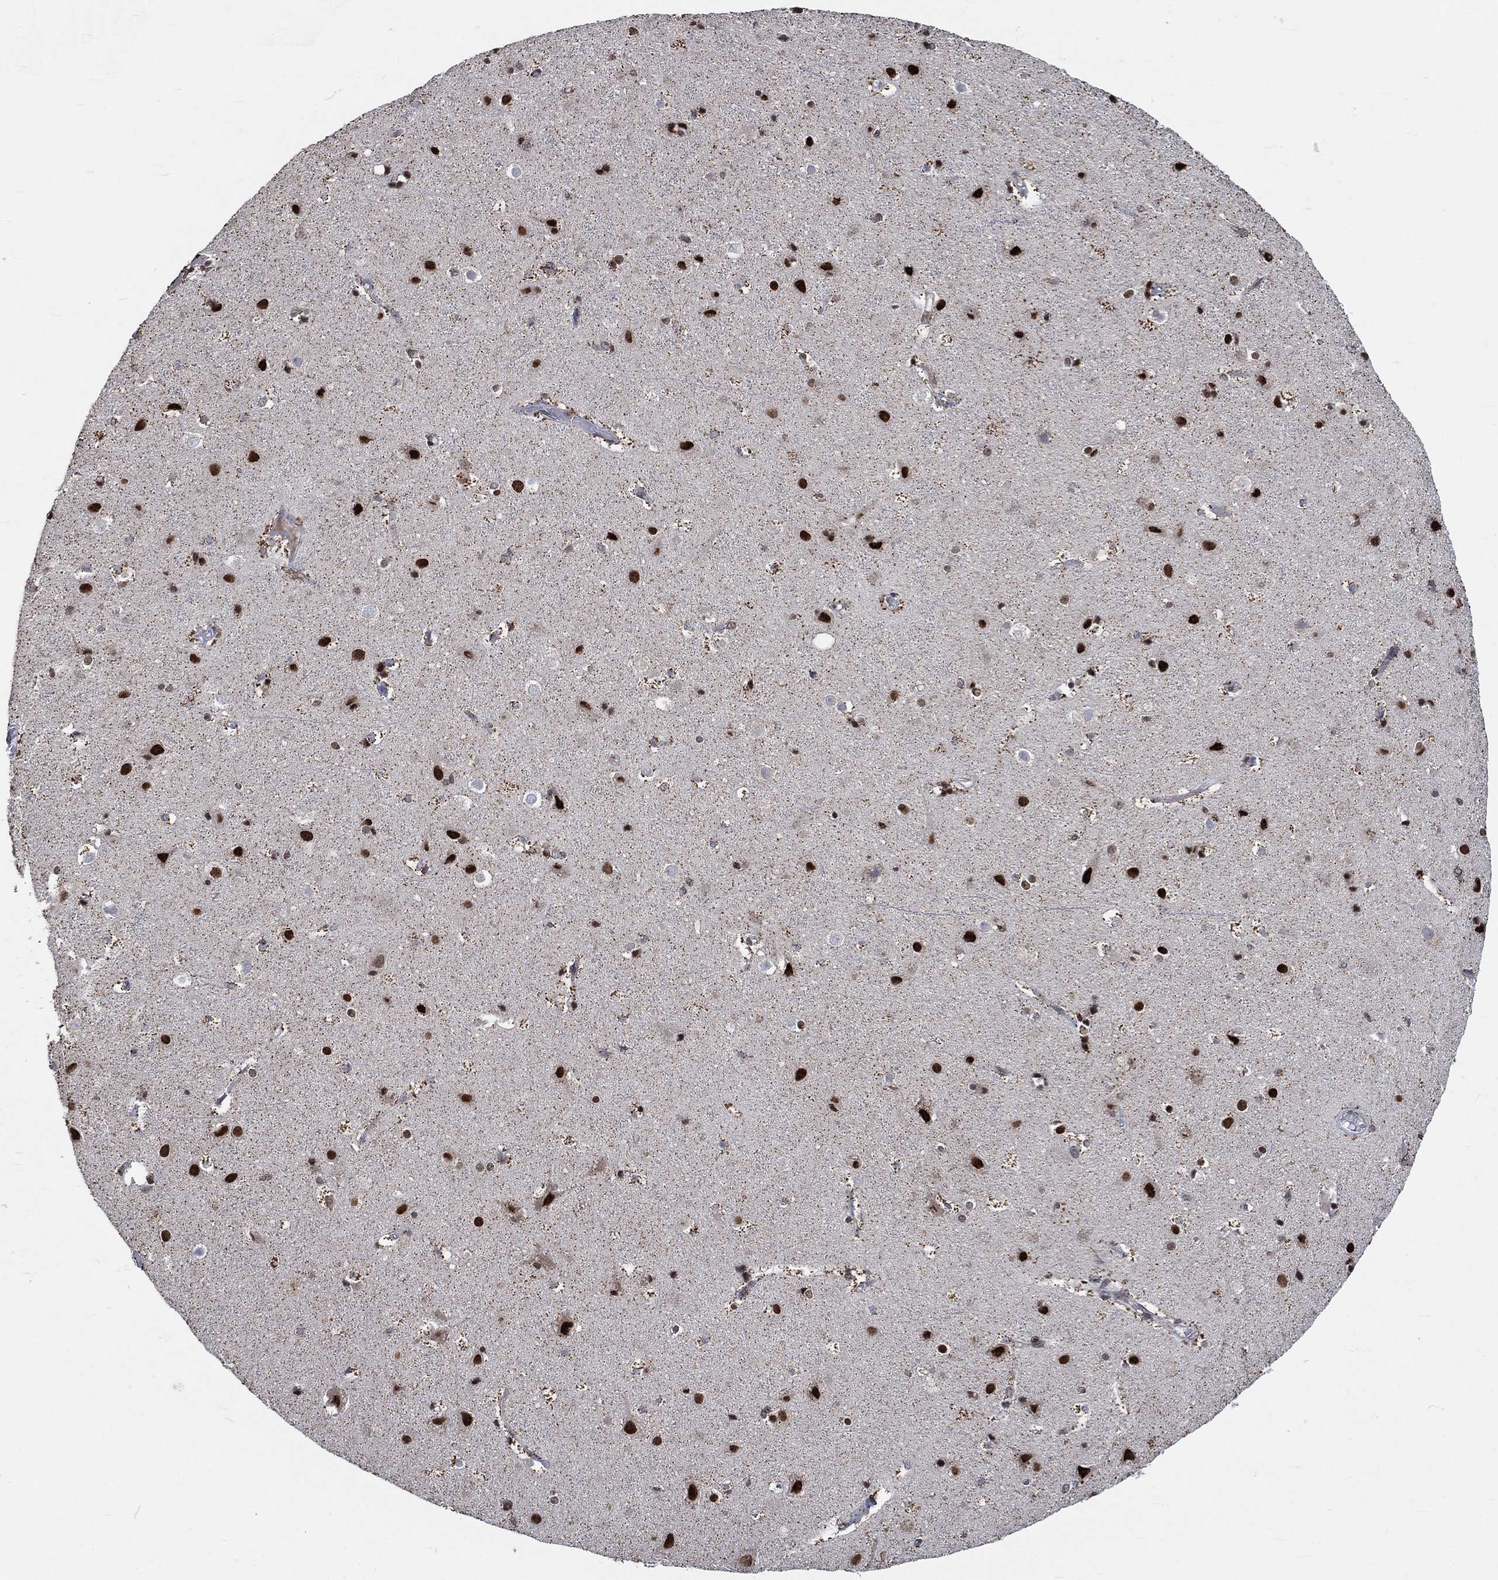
{"staining": {"intensity": "negative", "quantity": "none", "location": "none"}, "tissue": "cerebral cortex", "cell_type": "Endothelial cells", "image_type": "normal", "snomed": [{"axis": "morphology", "description": "Normal tissue, NOS"}, {"axis": "topography", "description": "Cerebral cortex"}], "caption": "Immunohistochemistry (IHC) histopathology image of benign cerebral cortex stained for a protein (brown), which shows no staining in endothelial cells.", "gene": "YLPM1", "patient": {"sex": "female", "age": 52}}